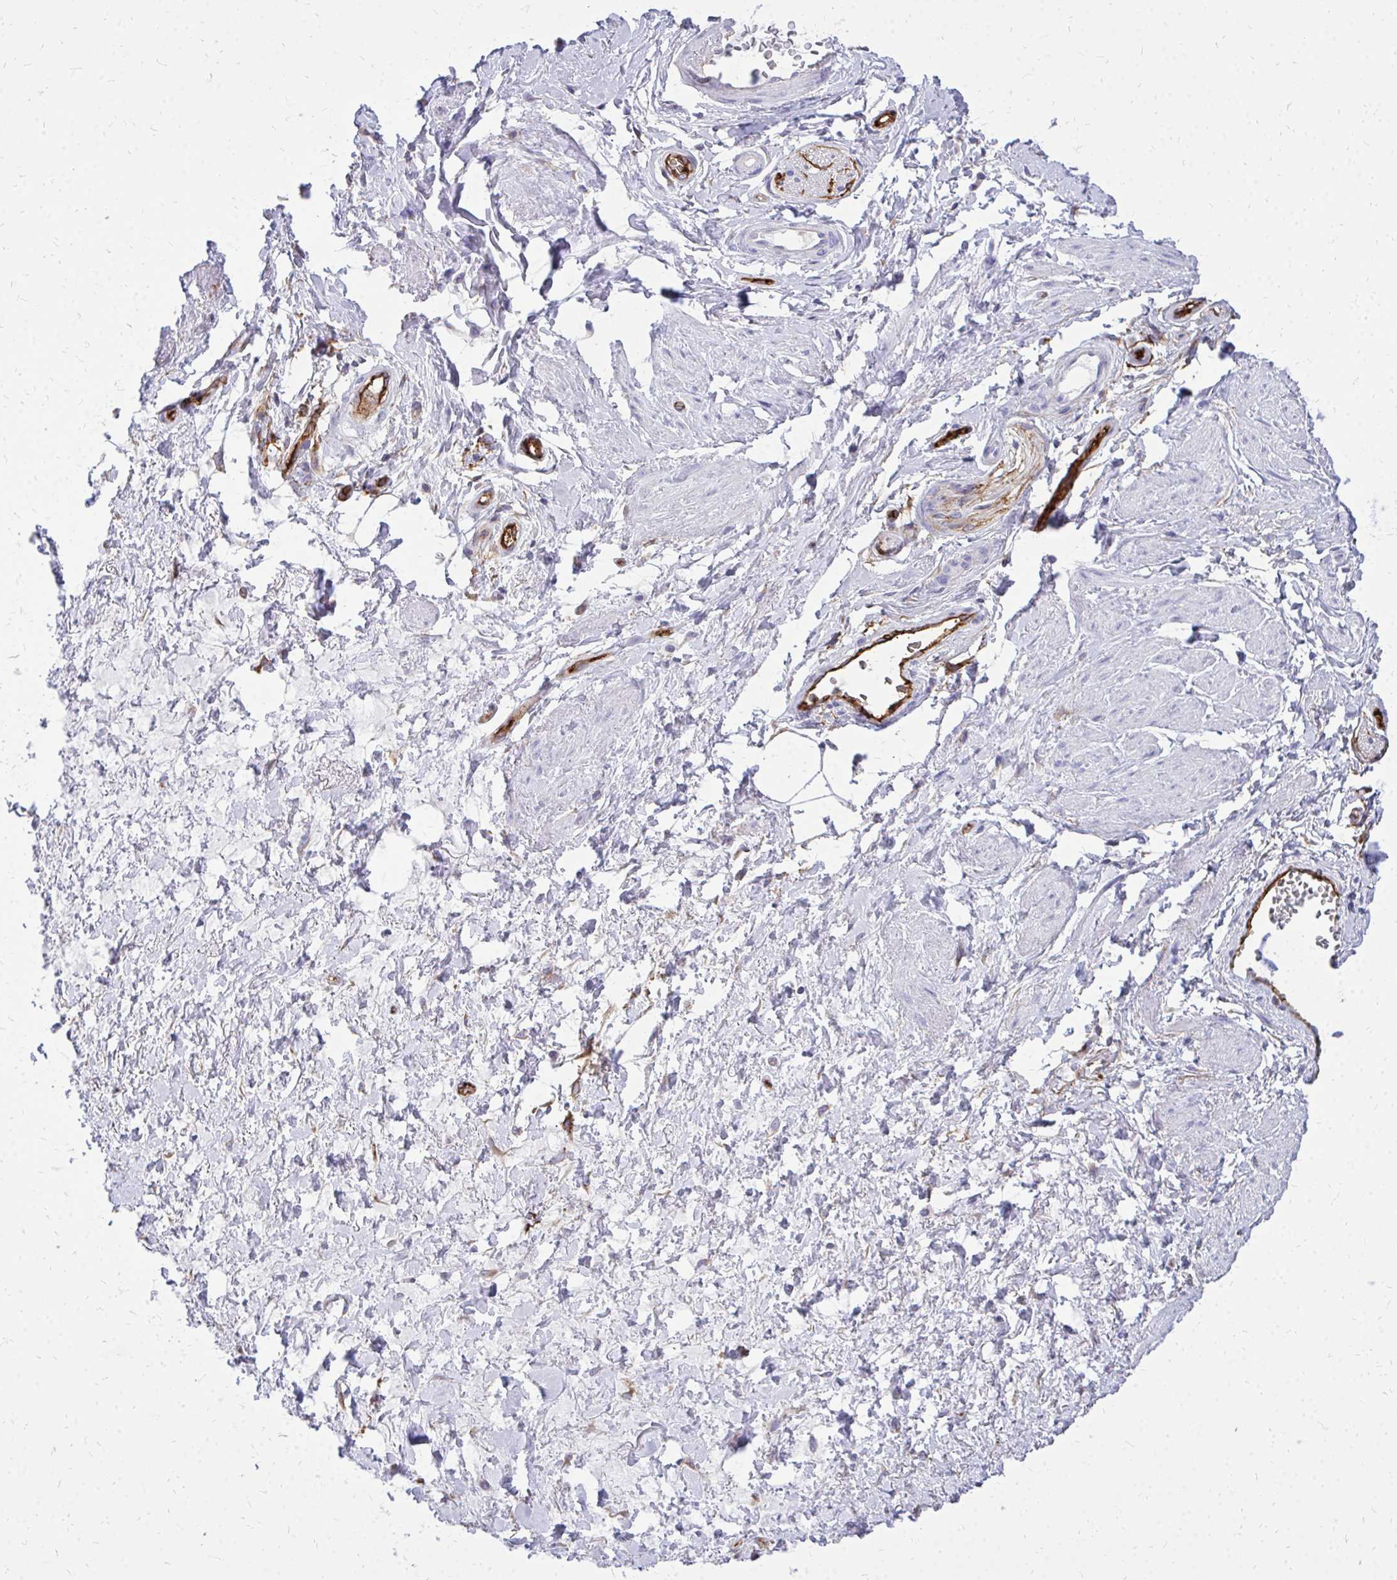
{"staining": {"intensity": "negative", "quantity": "none", "location": "none"}, "tissue": "adipose tissue", "cell_type": "Adipocytes", "image_type": "normal", "snomed": [{"axis": "morphology", "description": "Normal tissue, NOS"}, {"axis": "topography", "description": "Vagina"}, {"axis": "topography", "description": "Peripheral nerve tissue"}], "caption": "A high-resolution micrograph shows immunohistochemistry (IHC) staining of benign adipose tissue, which demonstrates no significant expression in adipocytes.", "gene": "MARCKSL1", "patient": {"sex": "female", "age": 71}}